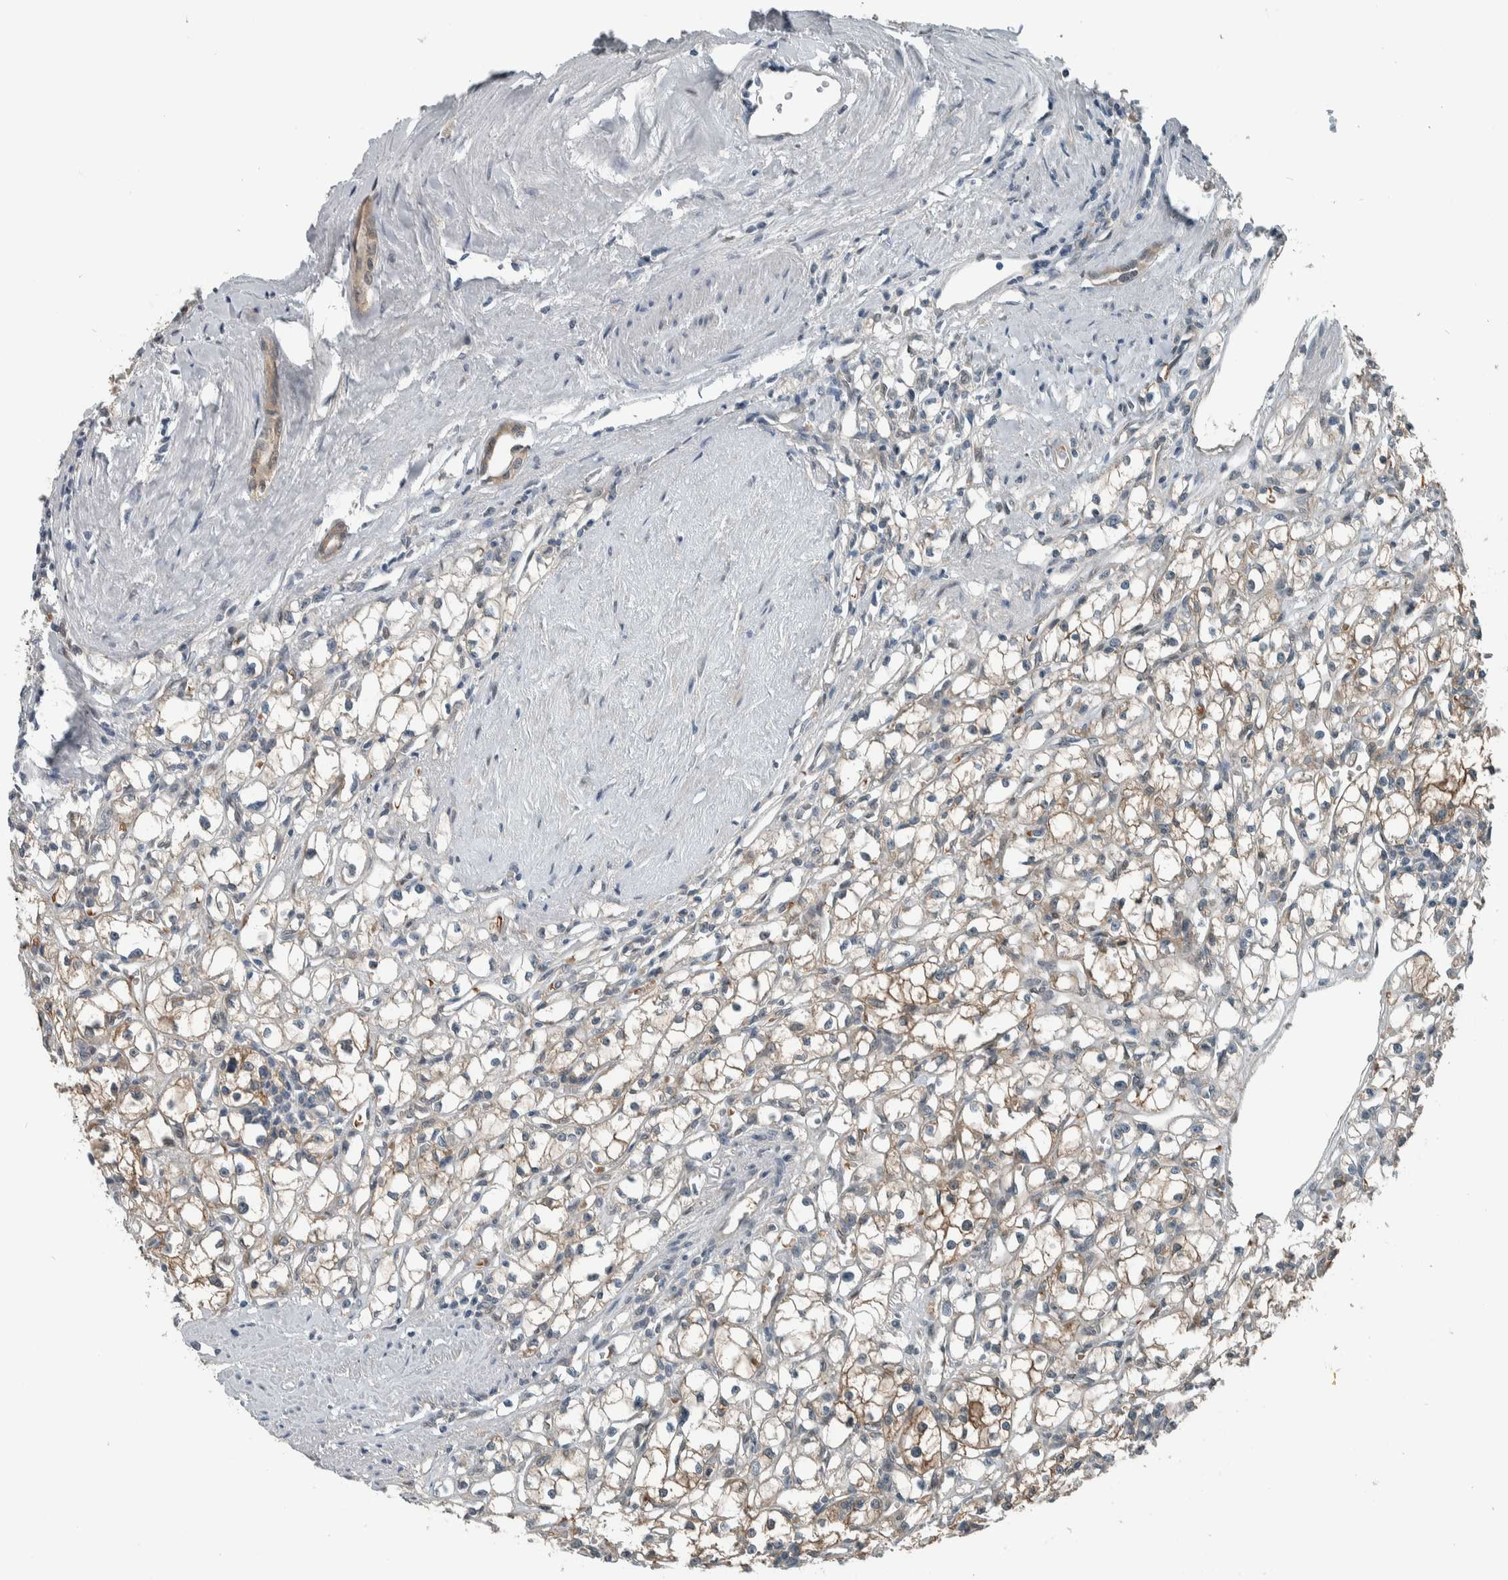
{"staining": {"intensity": "weak", "quantity": "25%-75%", "location": "cytoplasmic/membranous"}, "tissue": "renal cancer", "cell_type": "Tumor cells", "image_type": "cancer", "snomed": [{"axis": "morphology", "description": "Adenocarcinoma, NOS"}, {"axis": "topography", "description": "Kidney"}], "caption": "Protein staining reveals weak cytoplasmic/membranous staining in about 25%-75% of tumor cells in renal adenocarcinoma.", "gene": "ALAD", "patient": {"sex": "male", "age": 56}}